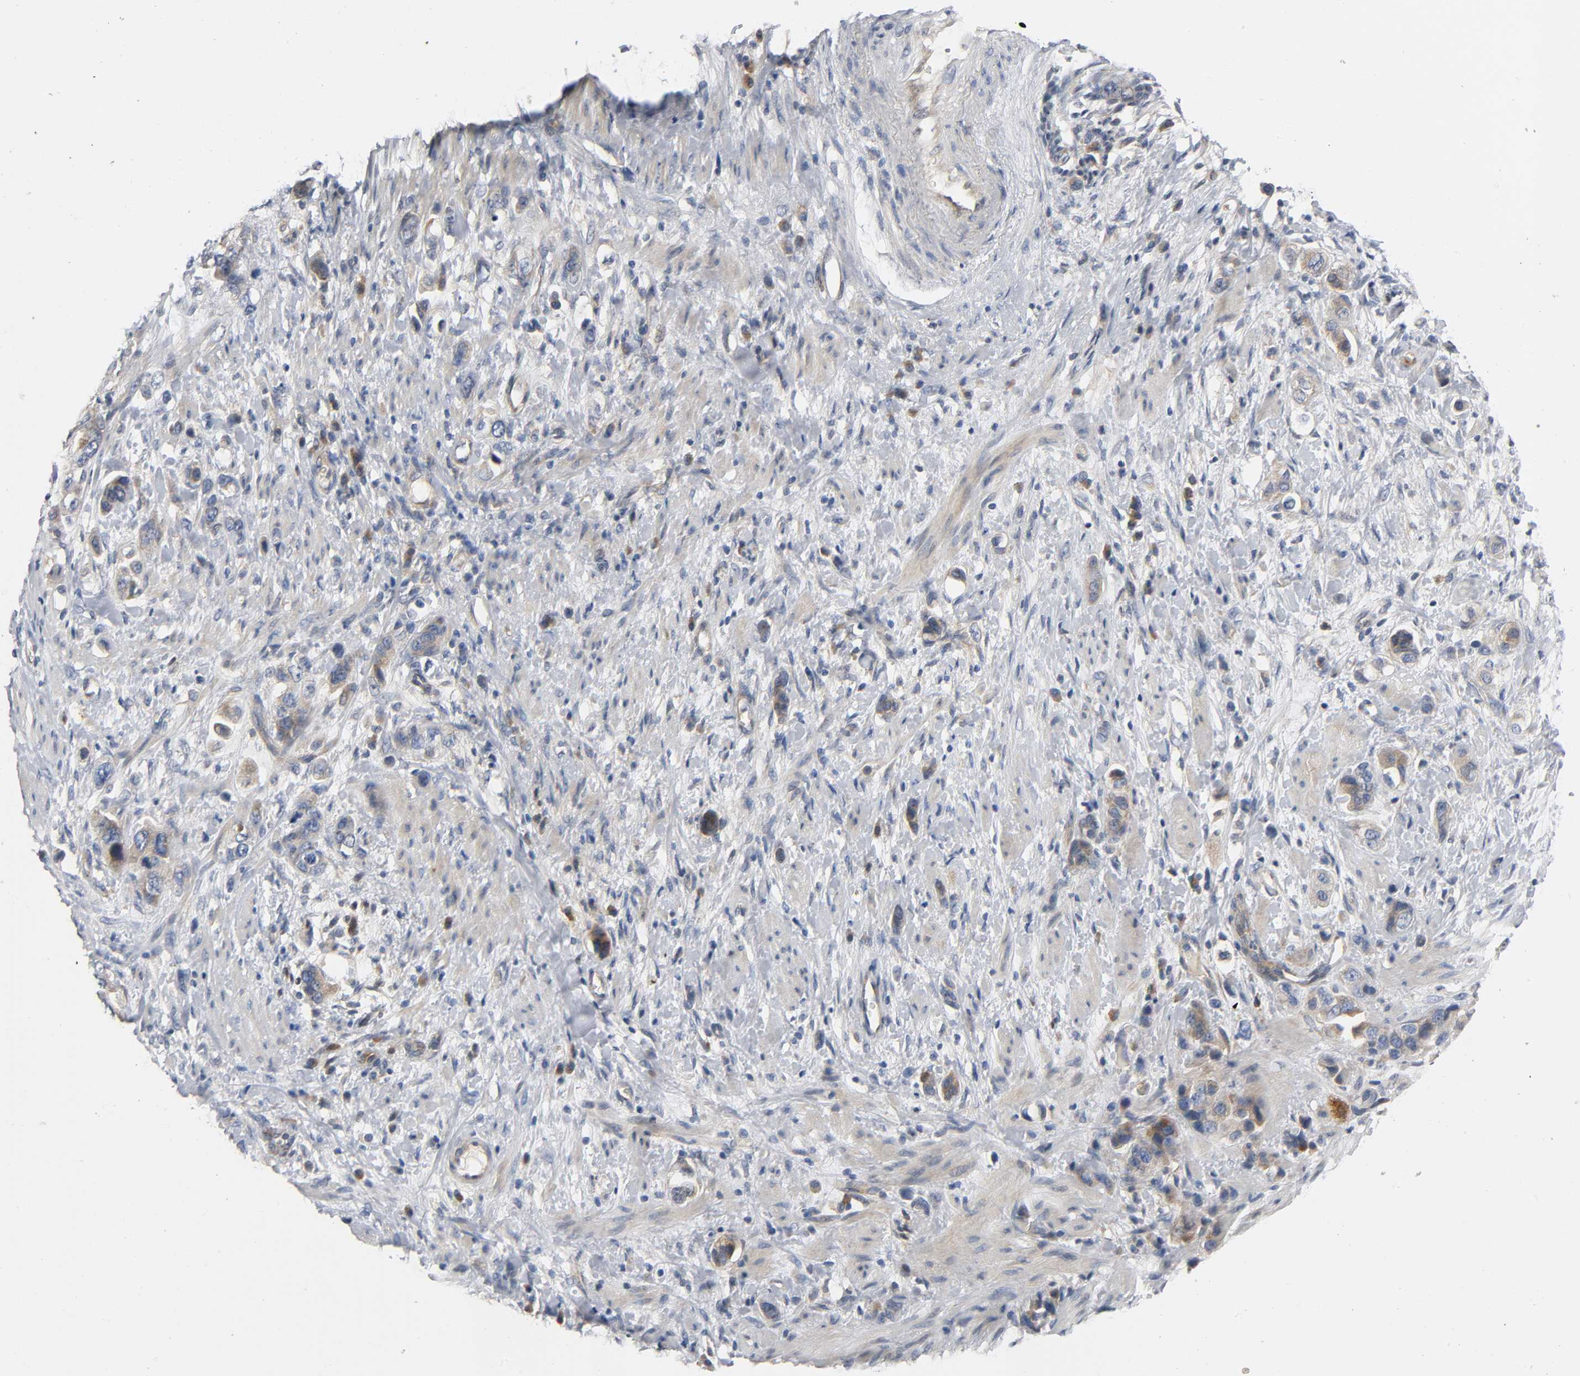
{"staining": {"intensity": "moderate", "quantity": ">75%", "location": "cytoplasmic/membranous"}, "tissue": "stomach cancer", "cell_type": "Tumor cells", "image_type": "cancer", "snomed": [{"axis": "morphology", "description": "Adenocarcinoma, NOS"}, {"axis": "topography", "description": "Stomach, lower"}], "caption": "Stomach cancer tissue exhibits moderate cytoplasmic/membranous staining in about >75% of tumor cells, visualized by immunohistochemistry.", "gene": "HDAC6", "patient": {"sex": "female", "age": 93}}